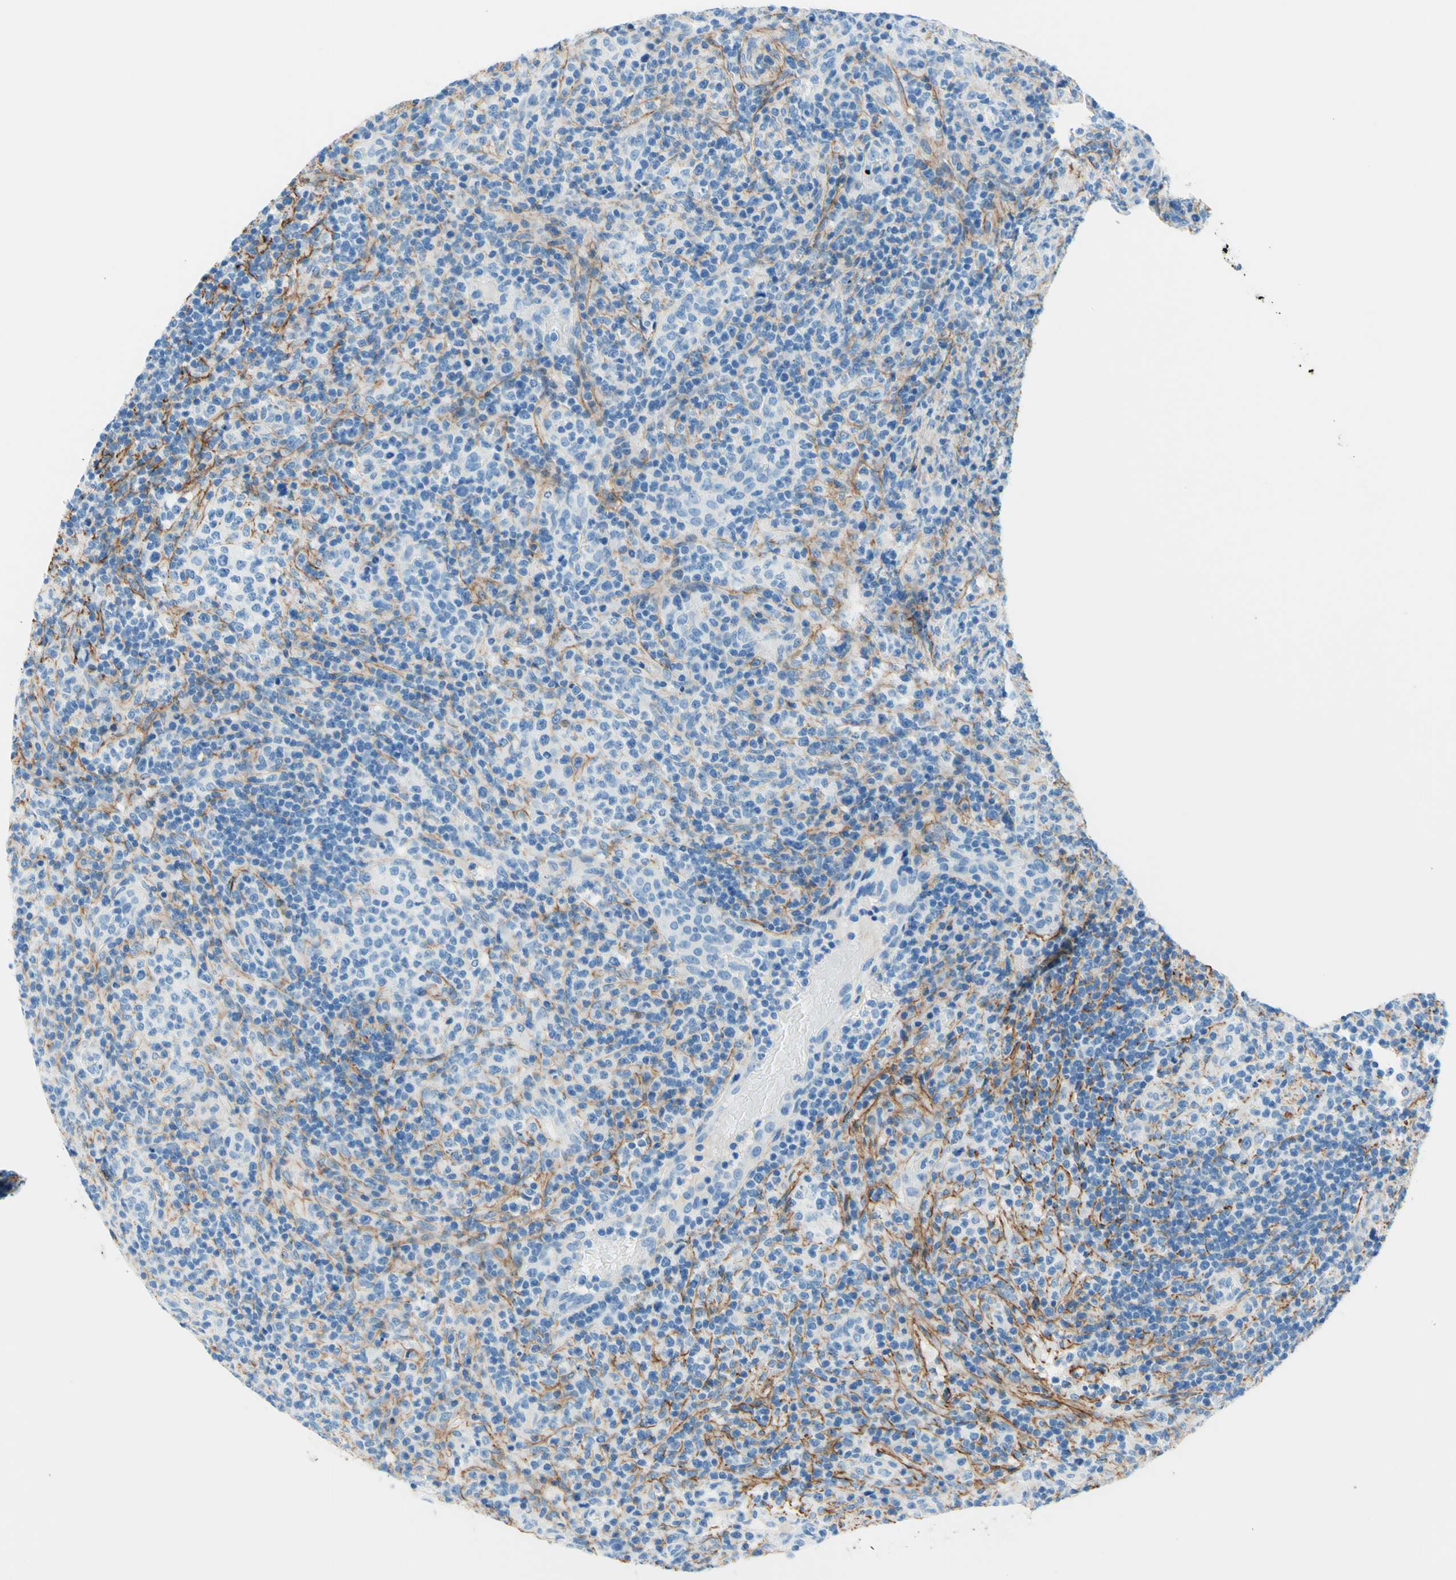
{"staining": {"intensity": "negative", "quantity": "none", "location": "none"}, "tissue": "lymphoma", "cell_type": "Tumor cells", "image_type": "cancer", "snomed": [{"axis": "morphology", "description": "Malignant lymphoma, non-Hodgkin's type, High grade"}, {"axis": "topography", "description": "Lymph node"}], "caption": "A high-resolution histopathology image shows immunohistochemistry staining of high-grade malignant lymphoma, non-Hodgkin's type, which demonstrates no significant positivity in tumor cells.", "gene": "MFAP5", "patient": {"sex": "female", "age": 76}}